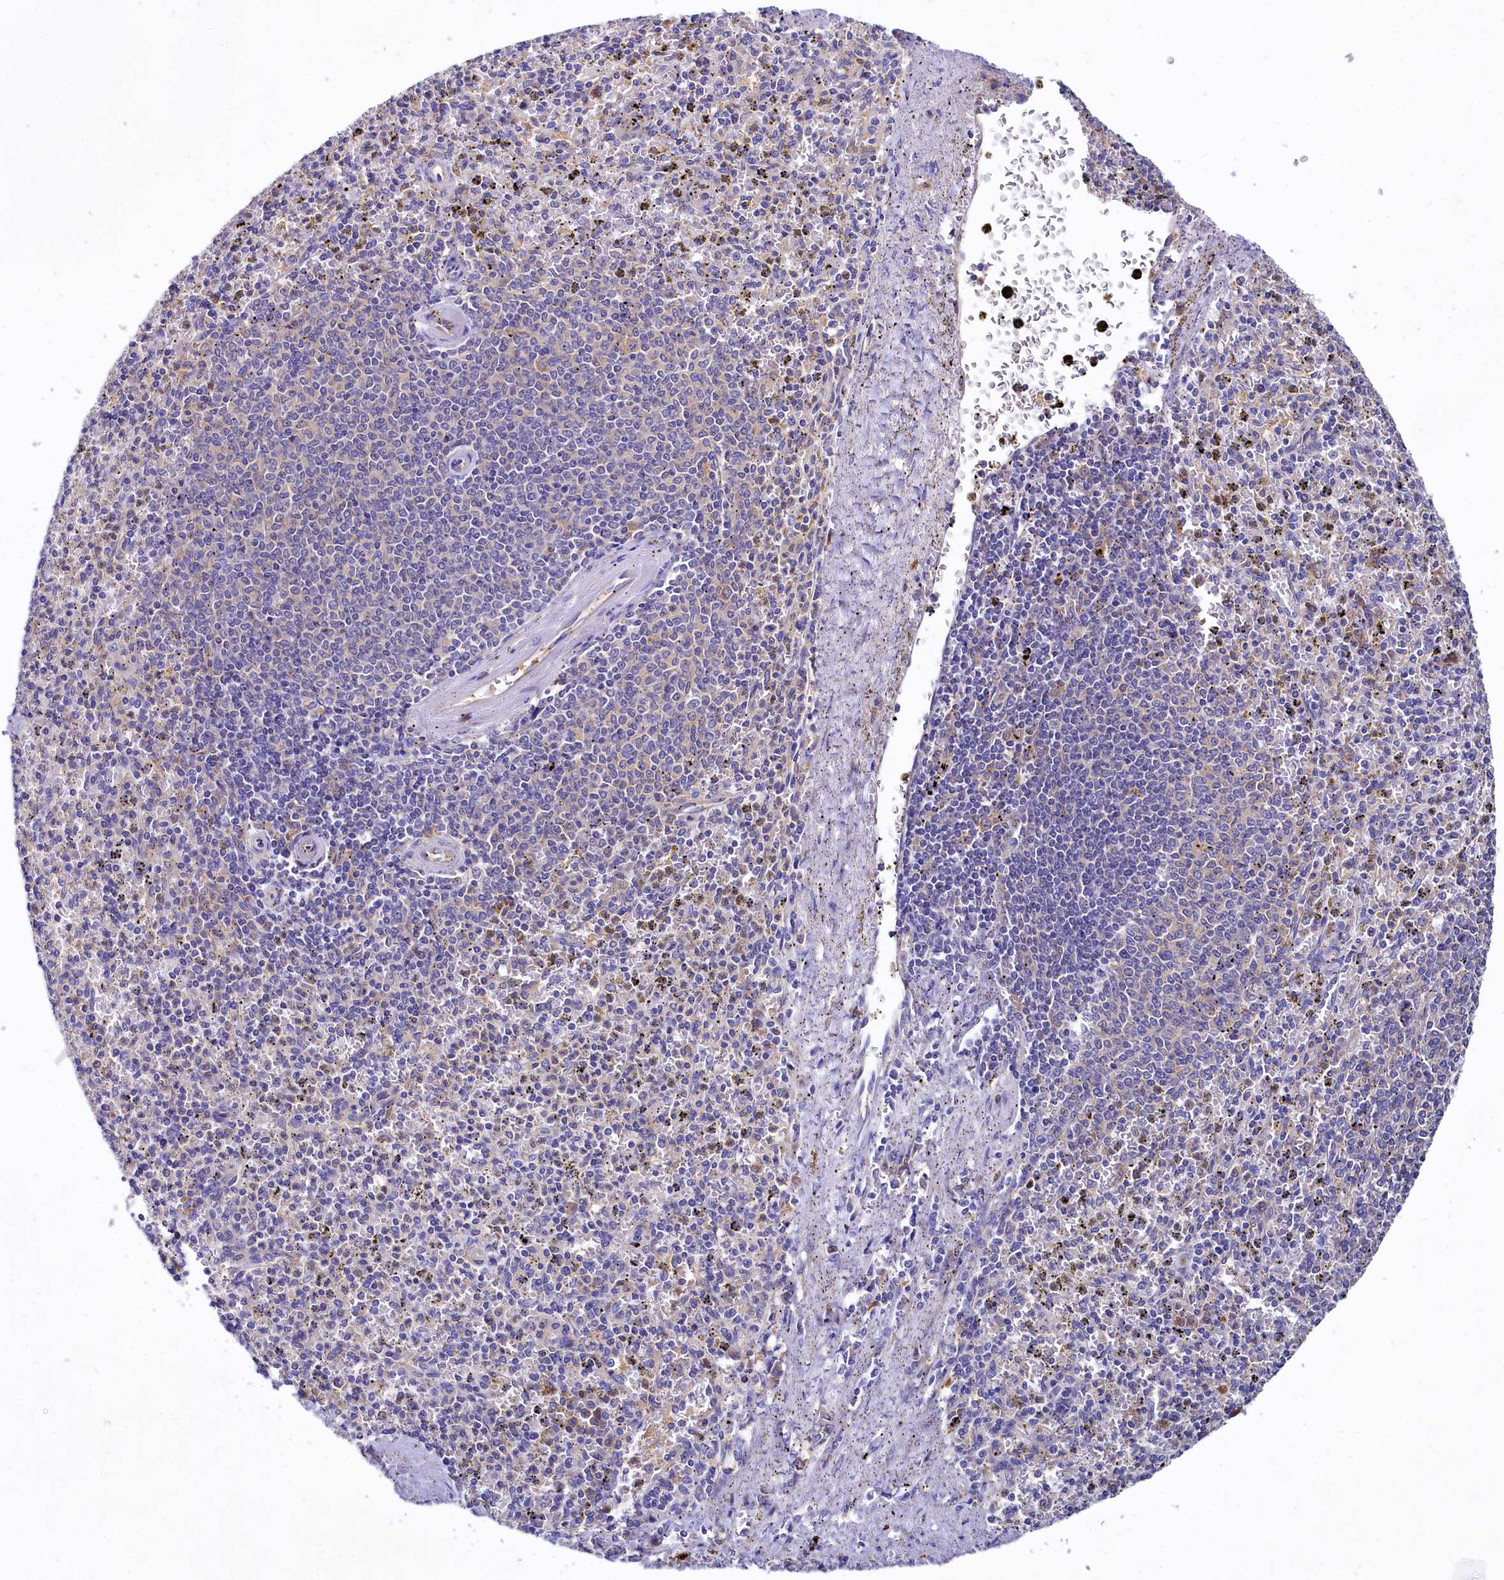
{"staining": {"intensity": "negative", "quantity": "none", "location": "none"}, "tissue": "spleen", "cell_type": "Cells in red pulp", "image_type": "normal", "snomed": [{"axis": "morphology", "description": "Normal tissue, NOS"}, {"axis": "topography", "description": "Spleen"}], "caption": "Immunohistochemistry (IHC) of unremarkable human spleen displays no positivity in cells in red pulp.", "gene": "QARS1", "patient": {"sex": "male", "age": 72}}